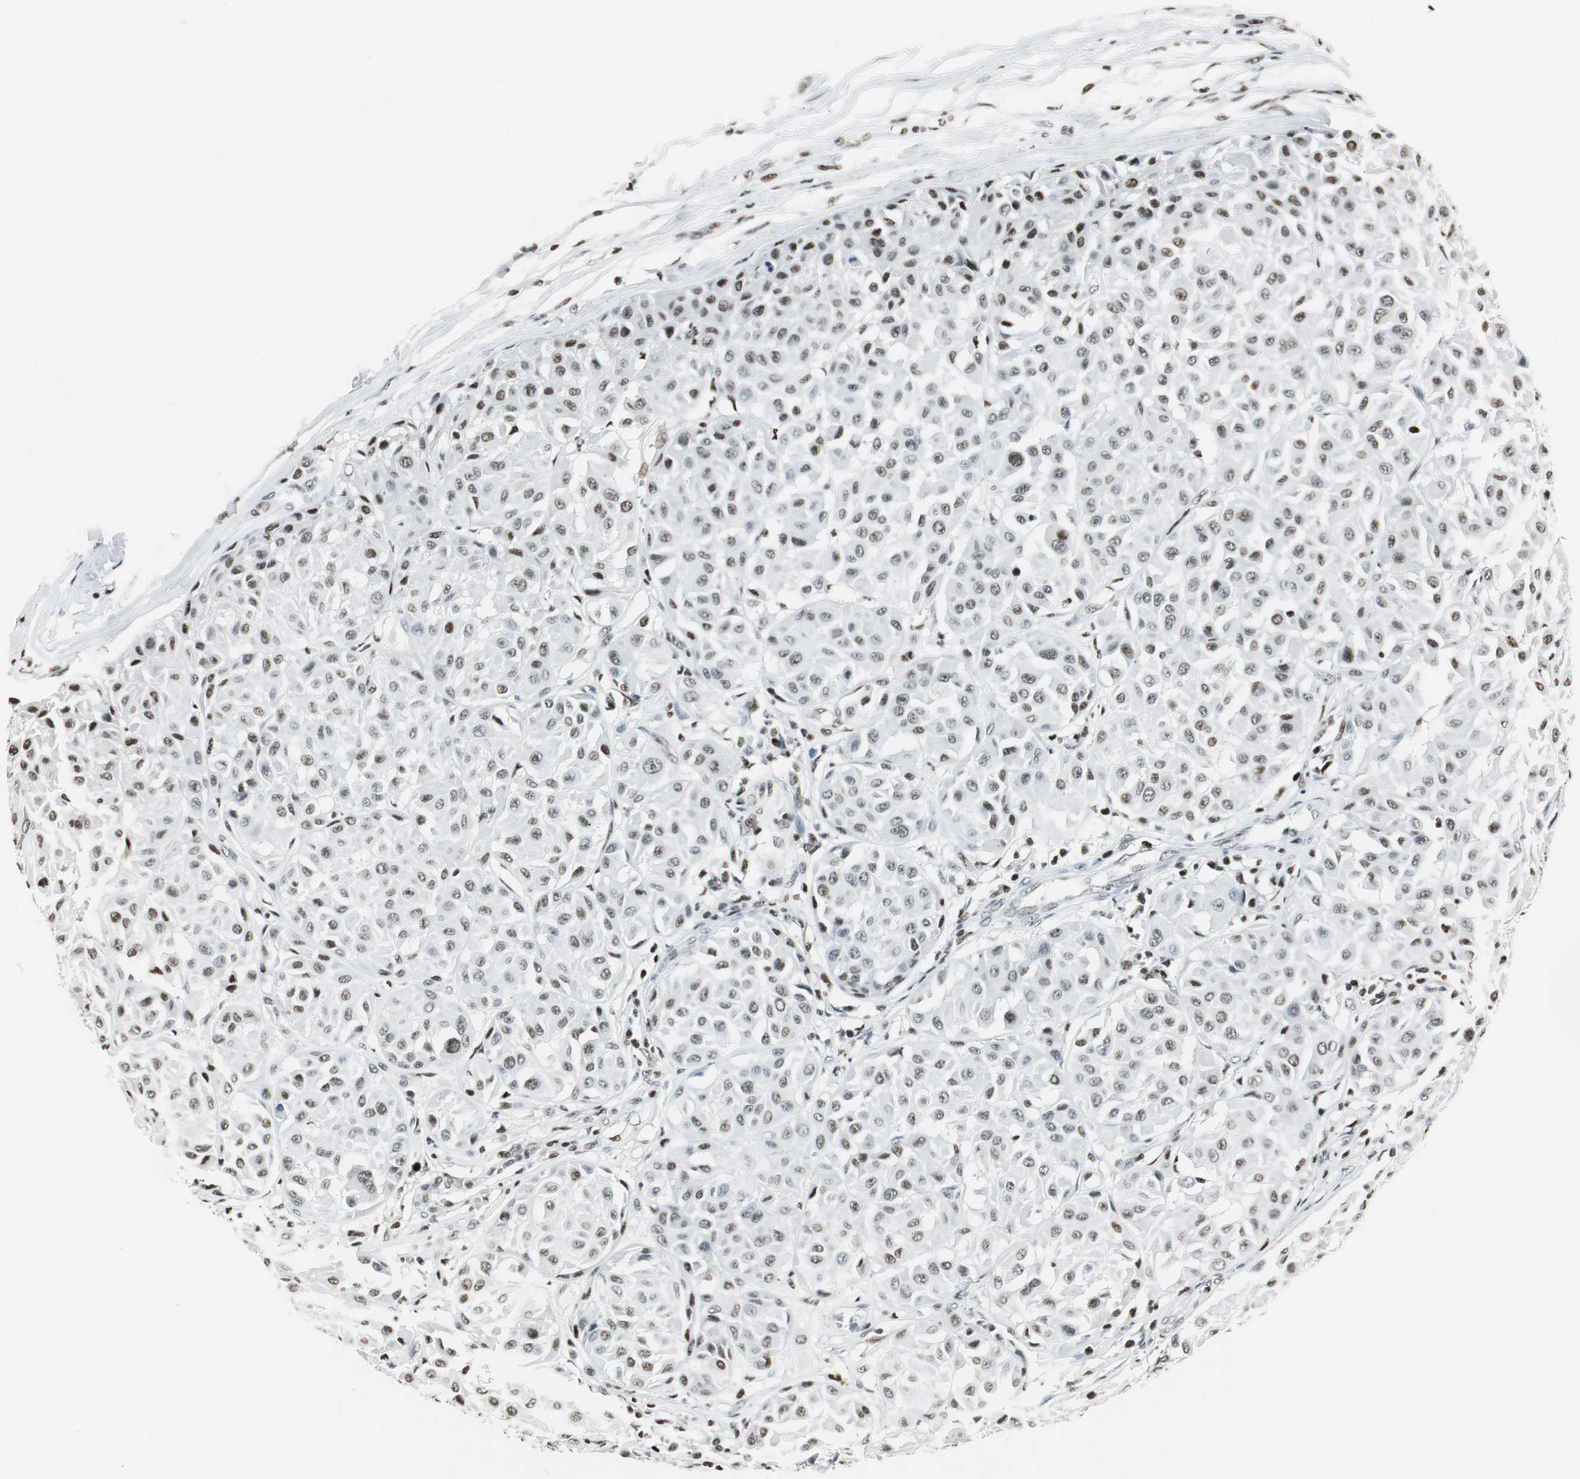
{"staining": {"intensity": "weak", "quantity": "<25%", "location": "nuclear"}, "tissue": "melanoma", "cell_type": "Tumor cells", "image_type": "cancer", "snomed": [{"axis": "morphology", "description": "Malignant melanoma, Metastatic site"}, {"axis": "topography", "description": "Soft tissue"}], "caption": "A micrograph of human malignant melanoma (metastatic site) is negative for staining in tumor cells.", "gene": "RBBP4", "patient": {"sex": "male", "age": 41}}